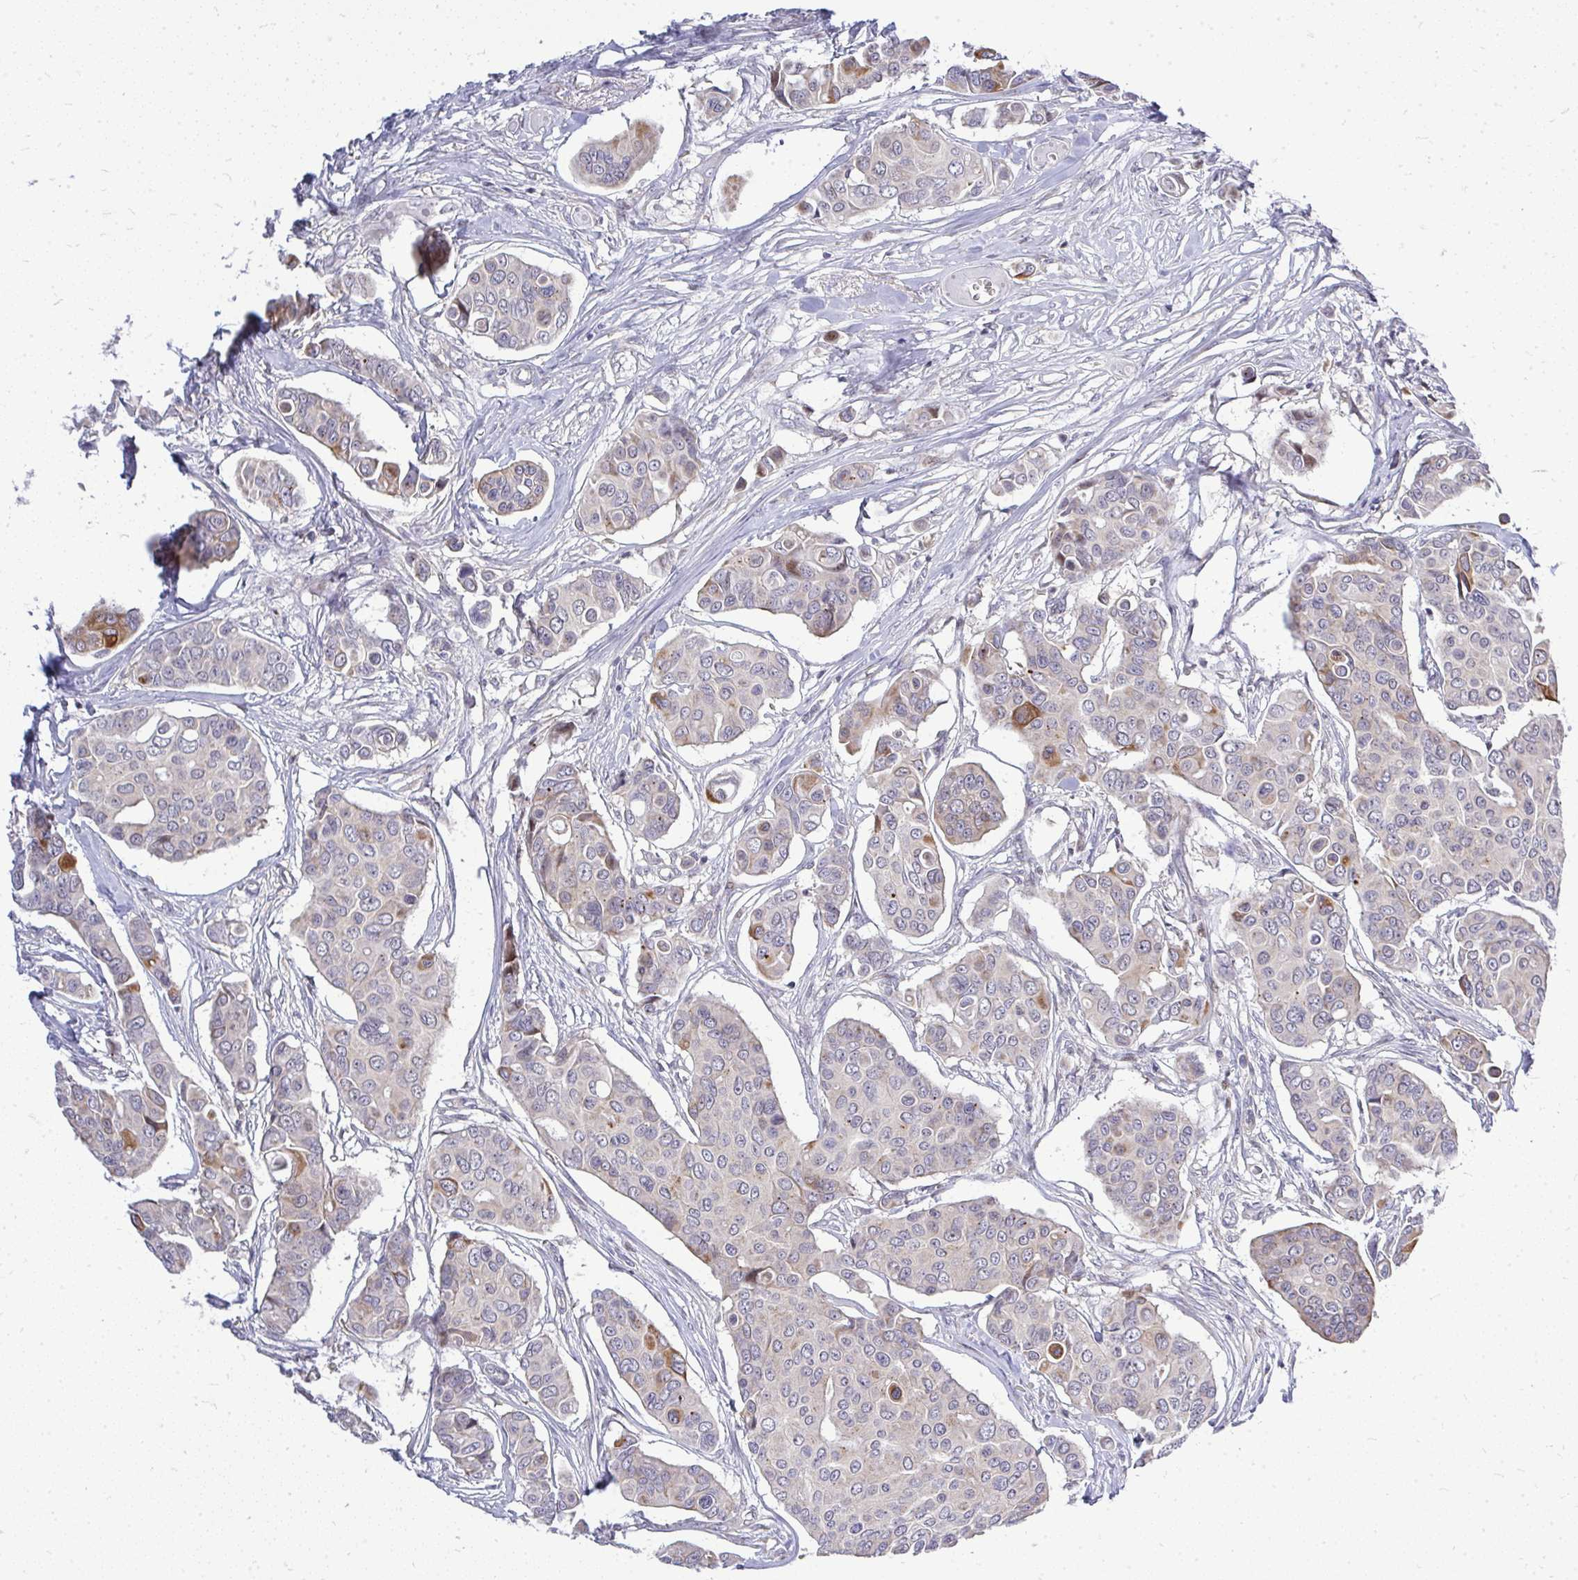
{"staining": {"intensity": "moderate", "quantity": "<25%", "location": "cytoplasmic/membranous"}, "tissue": "breast cancer", "cell_type": "Tumor cells", "image_type": "cancer", "snomed": [{"axis": "morphology", "description": "Duct carcinoma"}, {"axis": "topography", "description": "Breast"}], "caption": "Breast cancer stained for a protein (brown) shows moderate cytoplasmic/membranous positive staining in about <25% of tumor cells.", "gene": "OR8D1", "patient": {"sex": "female", "age": 54}}